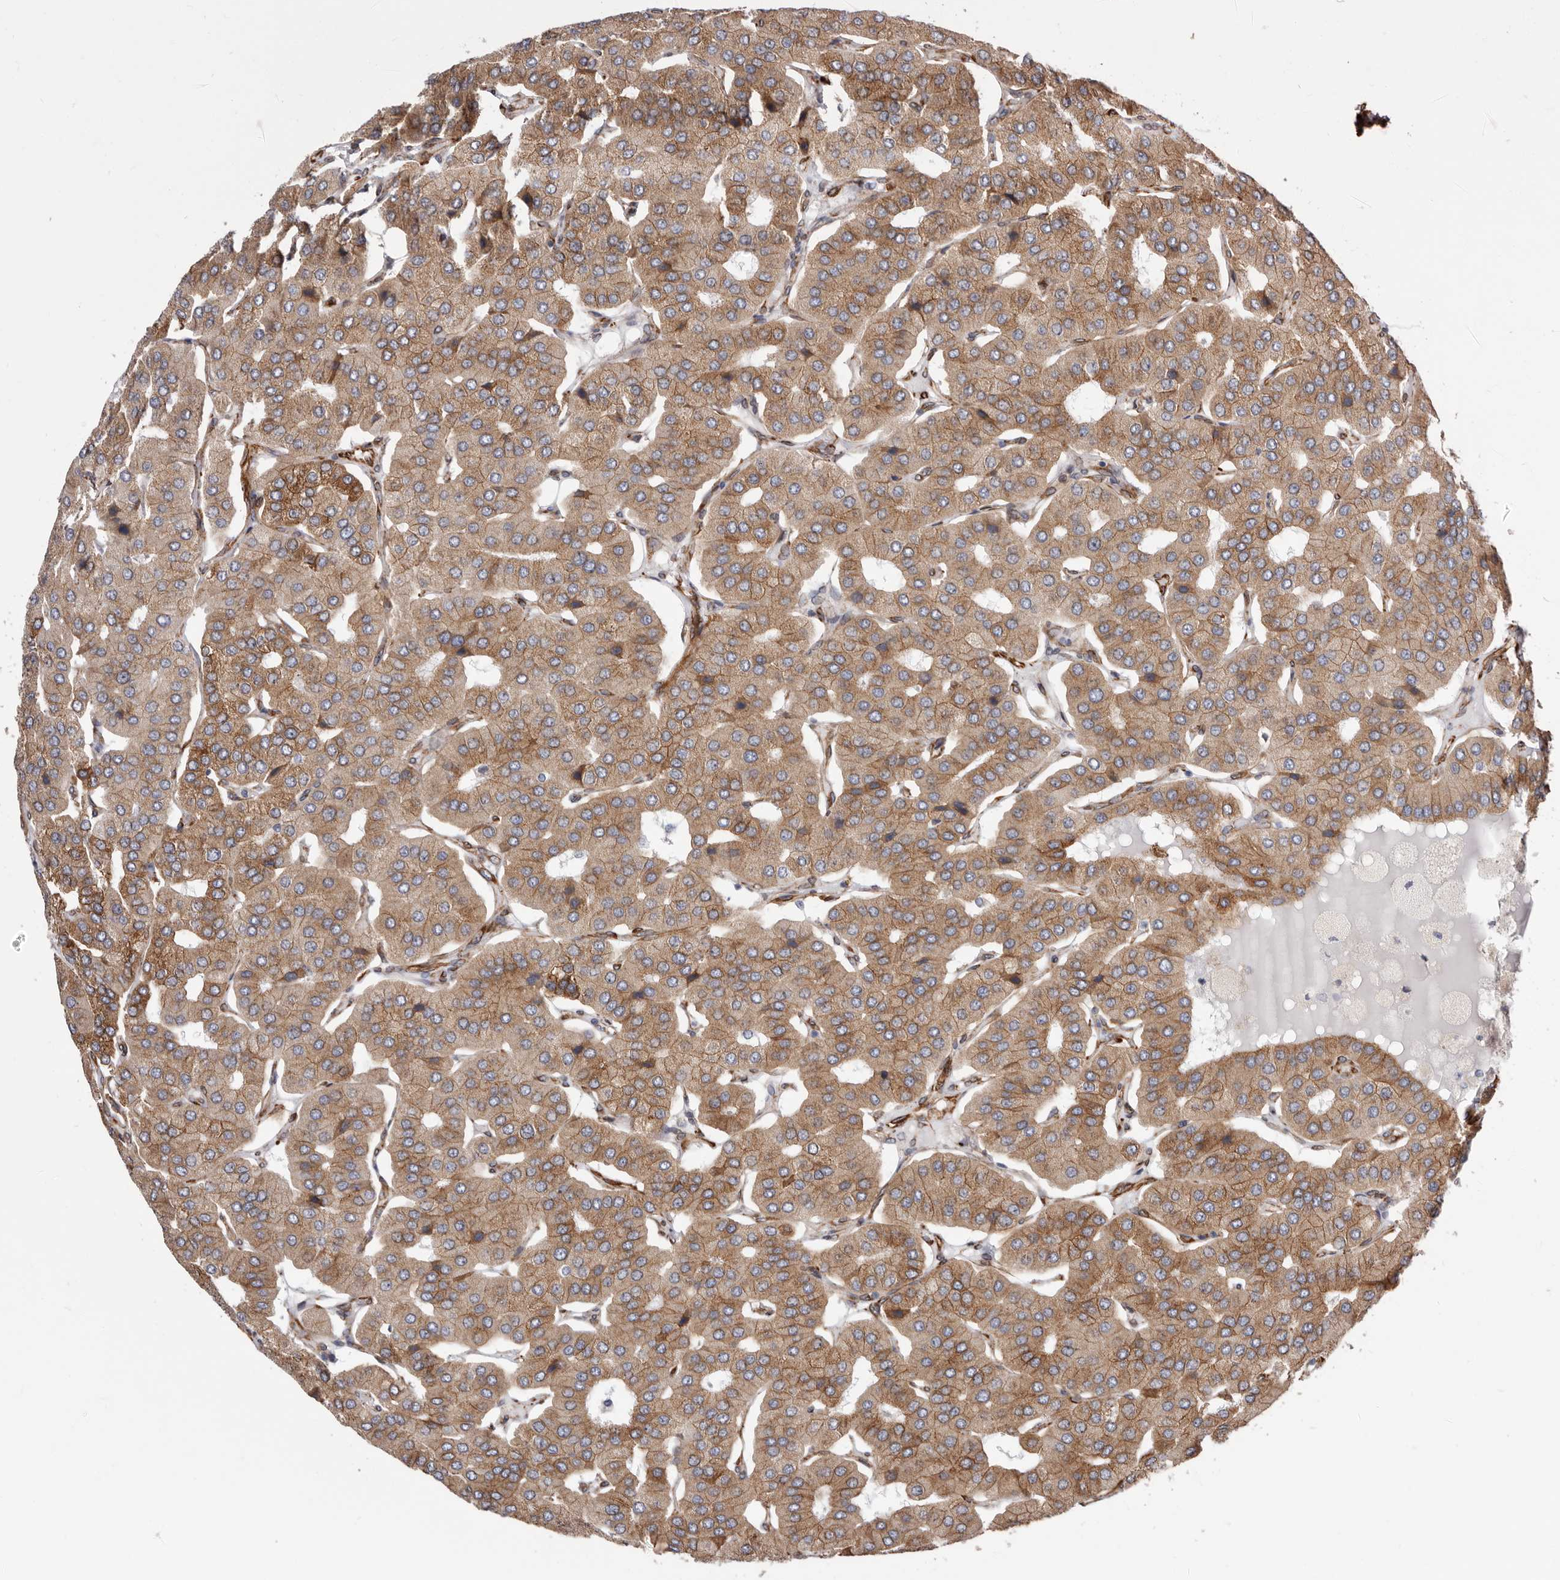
{"staining": {"intensity": "moderate", "quantity": ">75%", "location": "cytoplasmic/membranous"}, "tissue": "parathyroid gland", "cell_type": "Glandular cells", "image_type": "normal", "snomed": [{"axis": "morphology", "description": "Normal tissue, NOS"}, {"axis": "morphology", "description": "Adenoma, NOS"}, {"axis": "topography", "description": "Parathyroid gland"}], "caption": "A medium amount of moderate cytoplasmic/membranous positivity is seen in about >75% of glandular cells in unremarkable parathyroid gland.", "gene": "SEMA3E", "patient": {"sex": "female", "age": 86}}